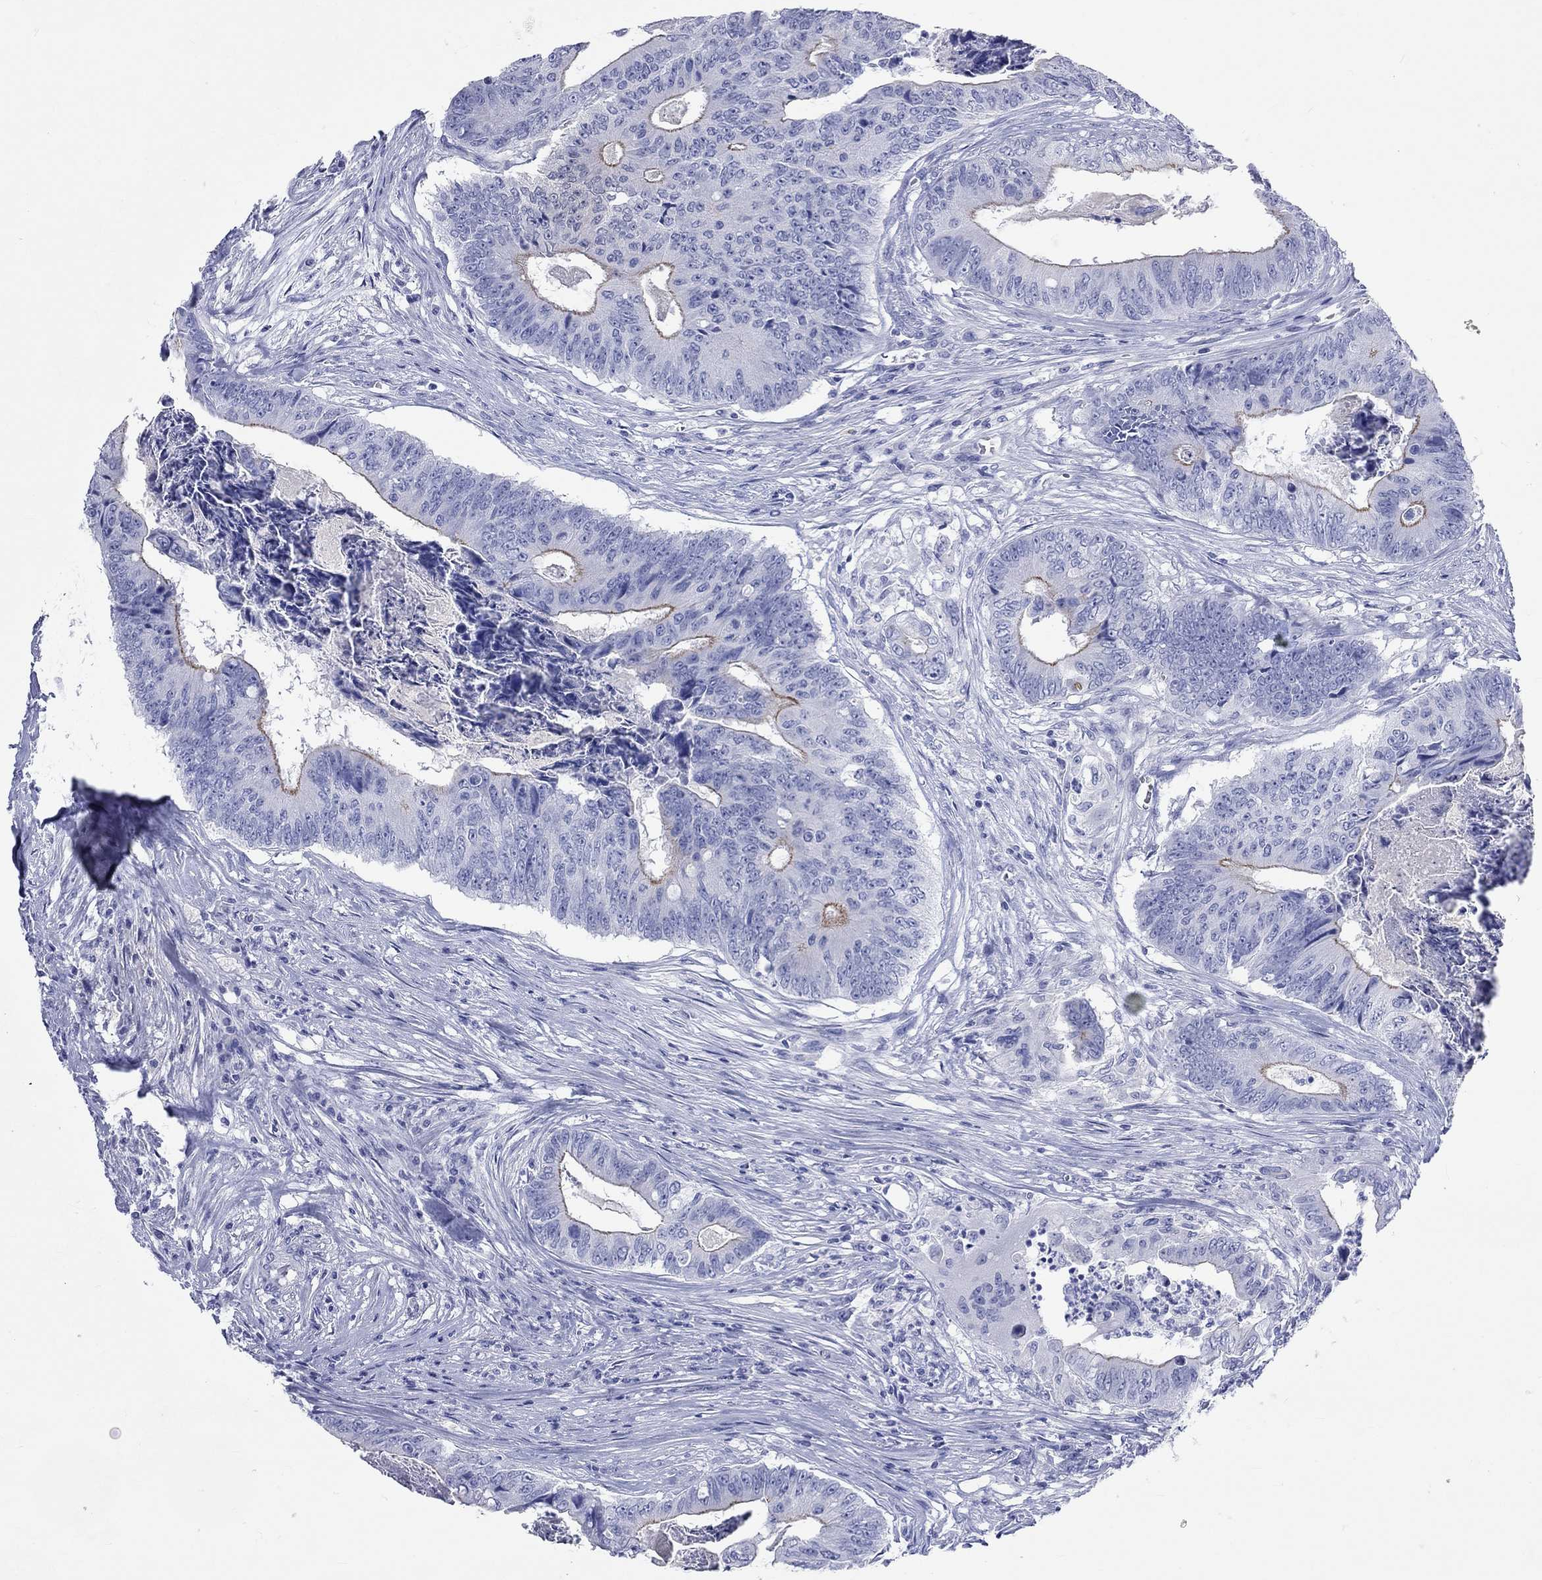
{"staining": {"intensity": "strong", "quantity": "<25%", "location": "cytoplasmic/membranous"}, "tissue": "colorectal cancer", "cell_type": "Tumor cells", "image_type": "cancer", "snomed": [{"axis": "morphology", "description": "Adenocarcinoma, NOS"}, {"axis": "topography", "description": "Colon"}], "caption": "Protein staining demonstrates strong cytoplasmic/membranous expression in about <25% of tumor cells in colorectal adenocarcinoma. (Stains: DAB in brown, nuclei in blue, Microscopy: brightfield microscopy at high magnification).", "gene": "SPATA9", "patient": {"sex": "male", "age": 84}}